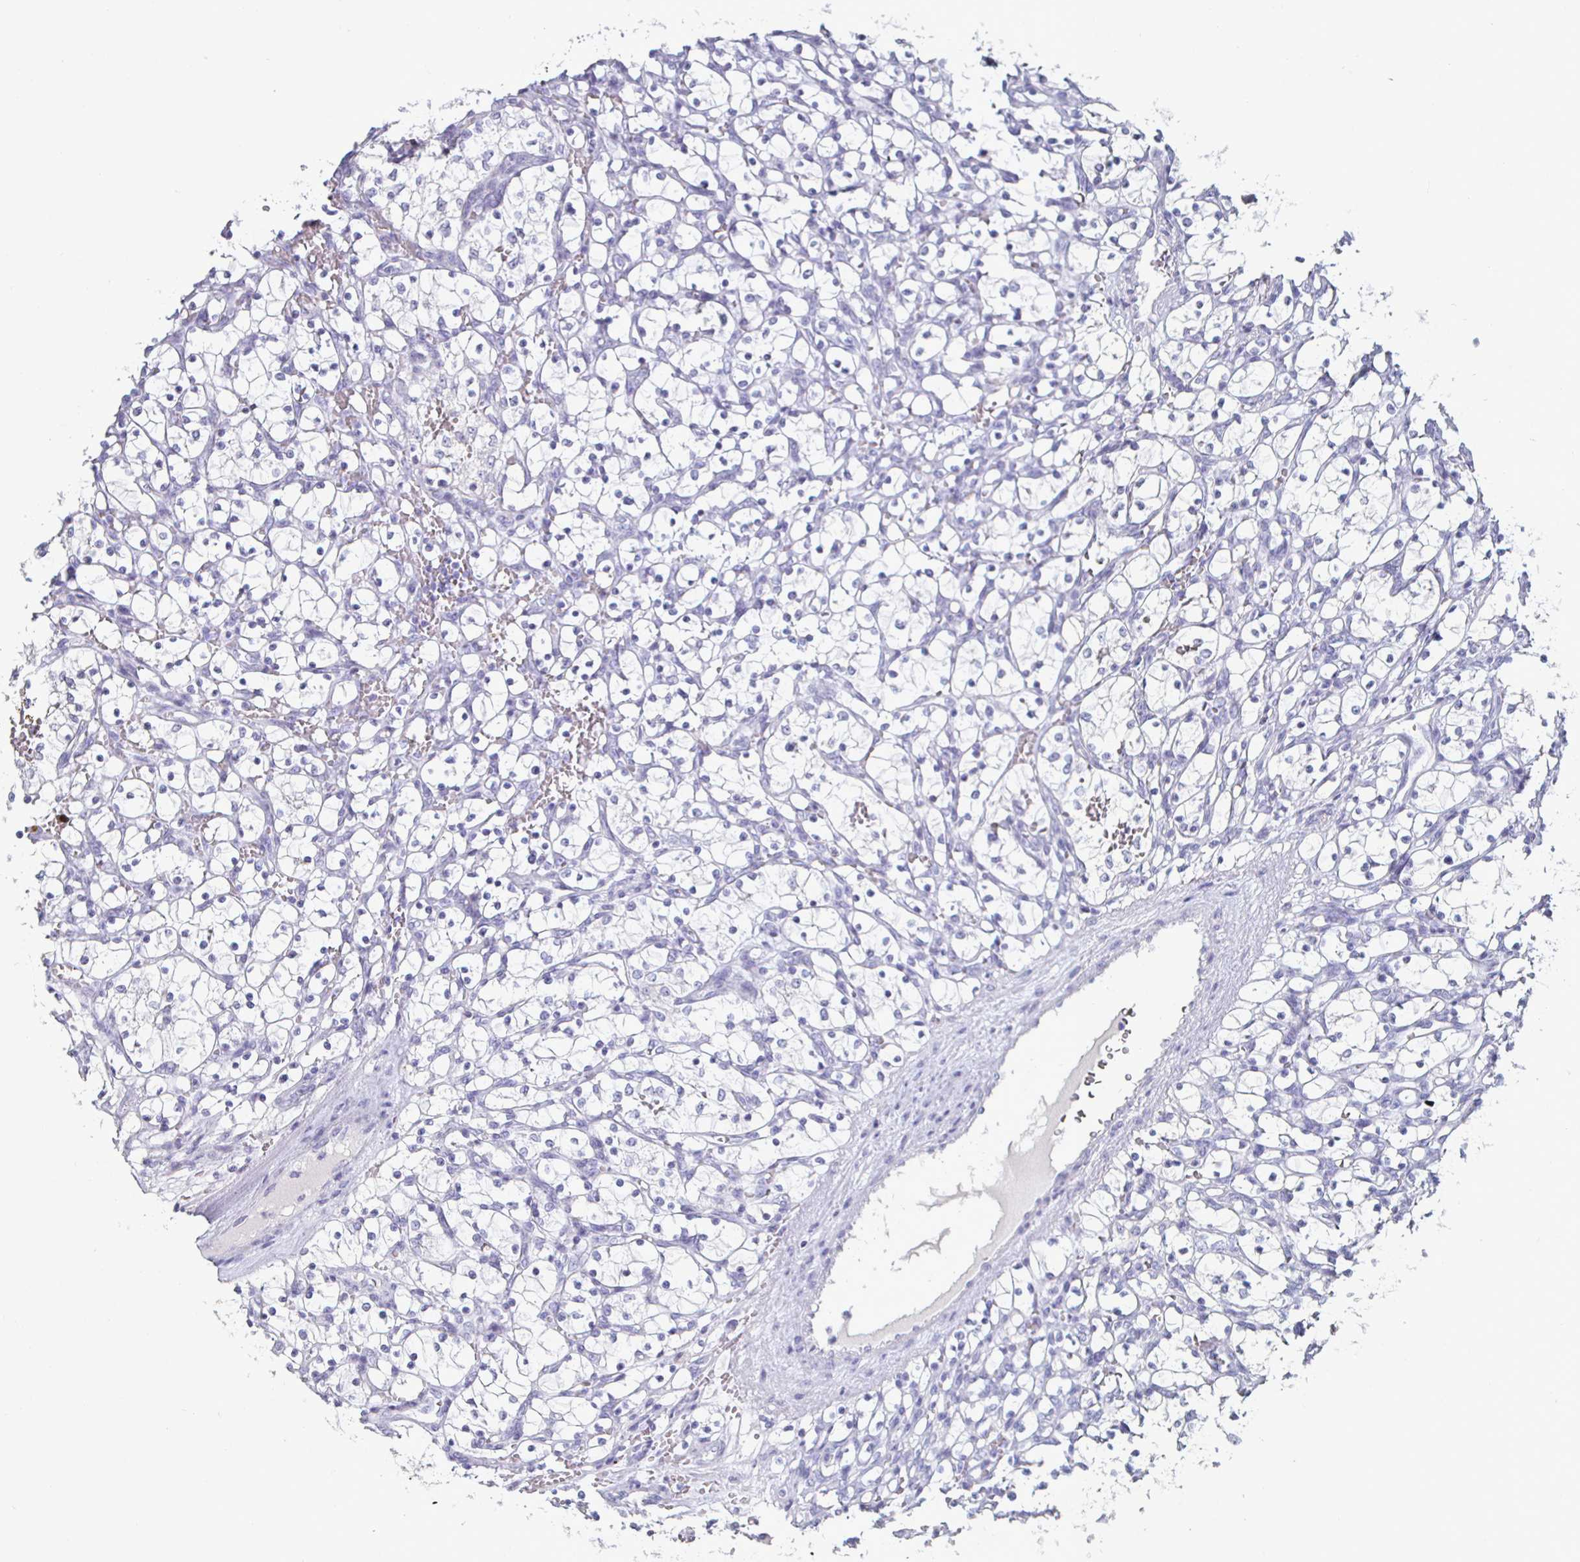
{"staining": {"intensity": "negative", "quantity": "none", "location": "none"}, "tissue": "renal cancer", "cell_type": "Tumor cells", "image_type": "cancer", "snomed": [{"axis": "morphology", "description": "Adenocarcinoma, NOS"}, {"axis": "topography", "description": "Kidney"}], "caption": "Photomicrograph shows no significant protein staining in tumor cells of renal cancer (adenocarcinoma).", "gene": "ENPP1", "patient": {"sex": "female", "age": 69}}